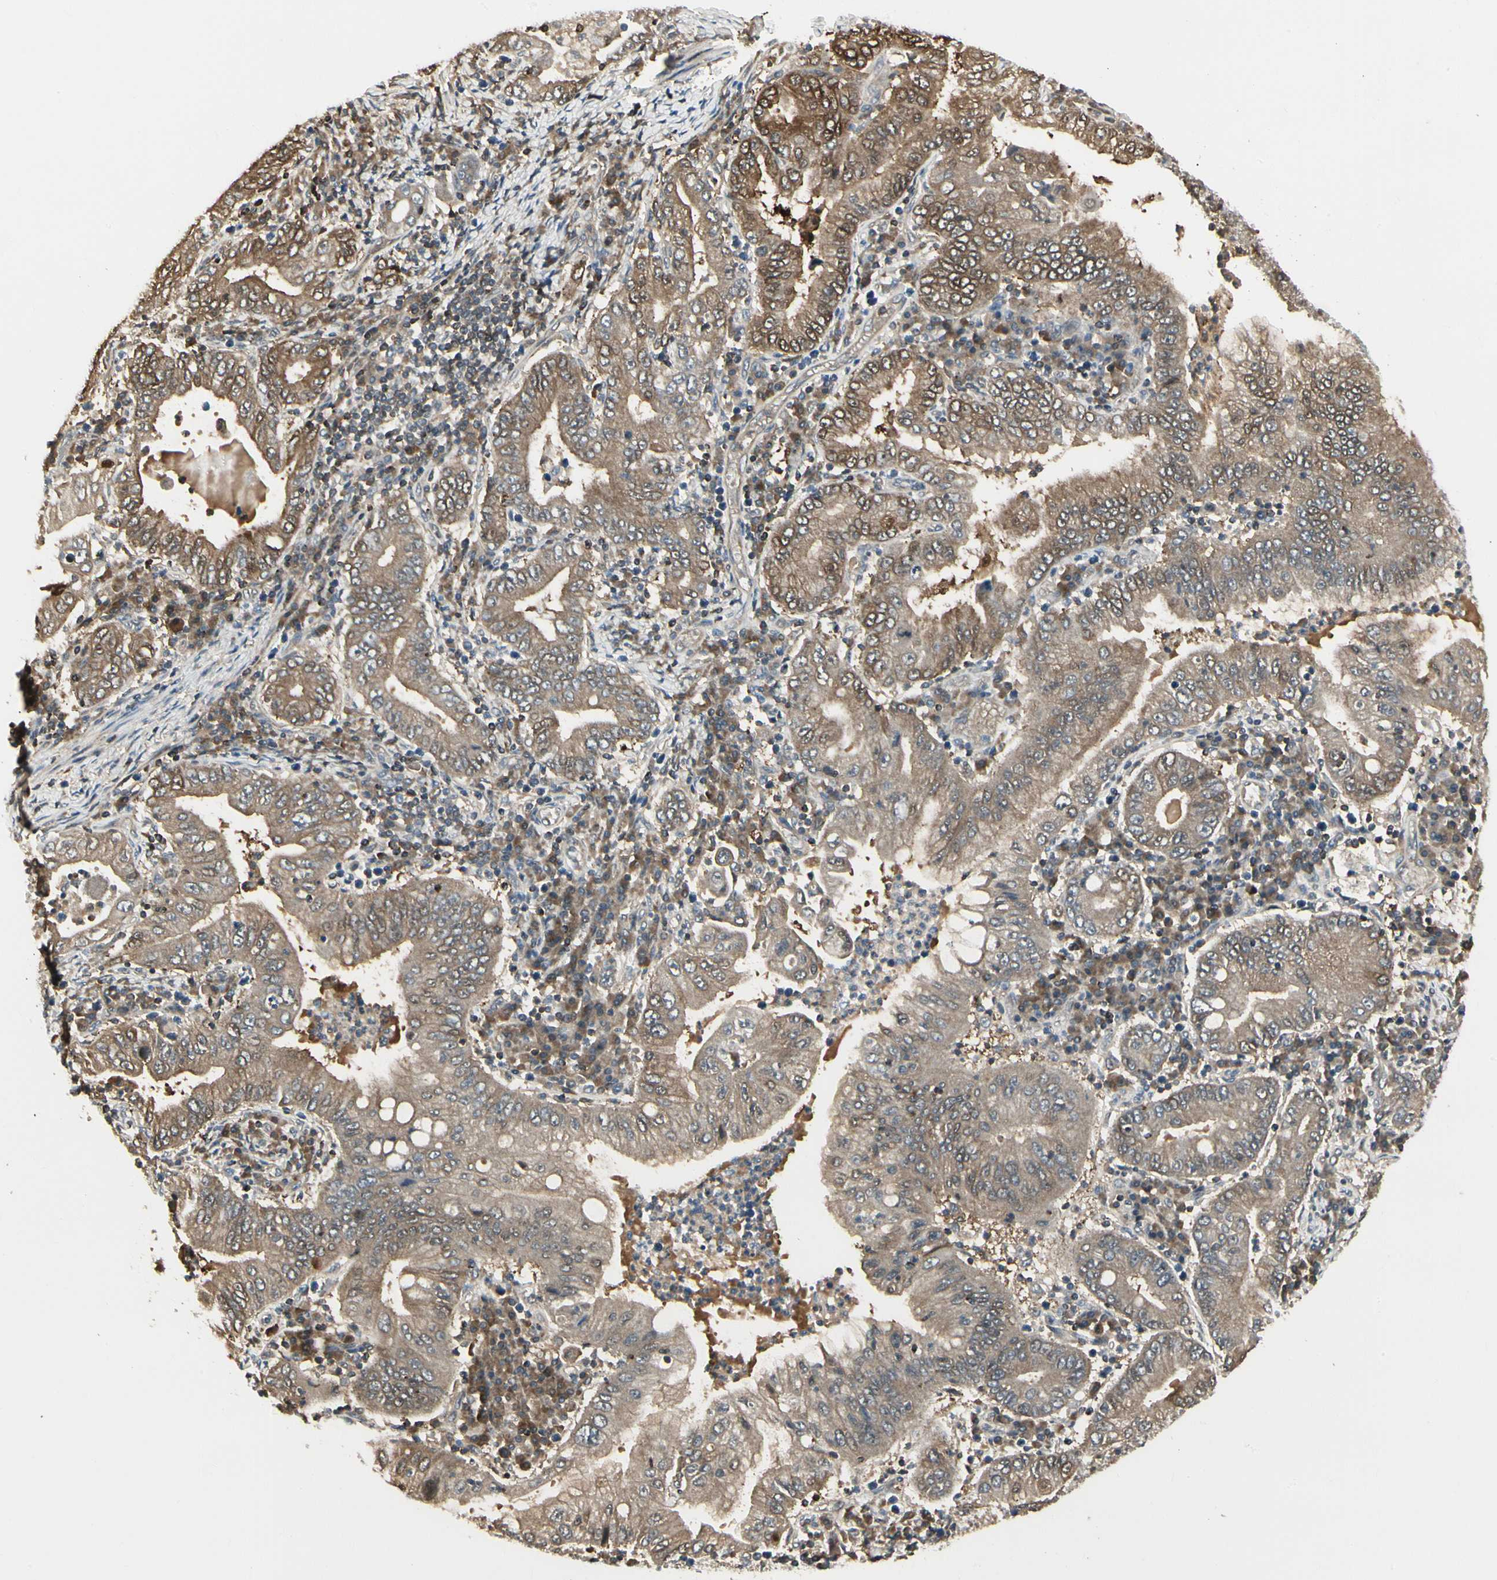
{"staining": {"intensity": "moderate", "quantity": ">75%", "location": "cytoplasmic/membranous"}, "tissue": "stomach cancer", "cell_type": "Tumor cells", "image_type": "cancer", "snomed": [{"axis": "morphology", "description": "Normal tissue, NOS"}, {"axis": "morphology", "description": "Adenocarcinoma, NOS"}, {"axis": "topography", "description": "Esophagus"}, {"axis": "topography", "description": "Stomach, upper"}, {"axis": "topography", "description": "Peripheral nerve tissue"}], "caption": "Stomach cancer (adenocarcinoma) tissue reveals moderate cytoplasmic/membranous positivity in about >75% of tumor cells (IHC, brightfield microscopy, high magnification).", "gene": "EVC", "patient": {"sex": "male", "age": 62}}